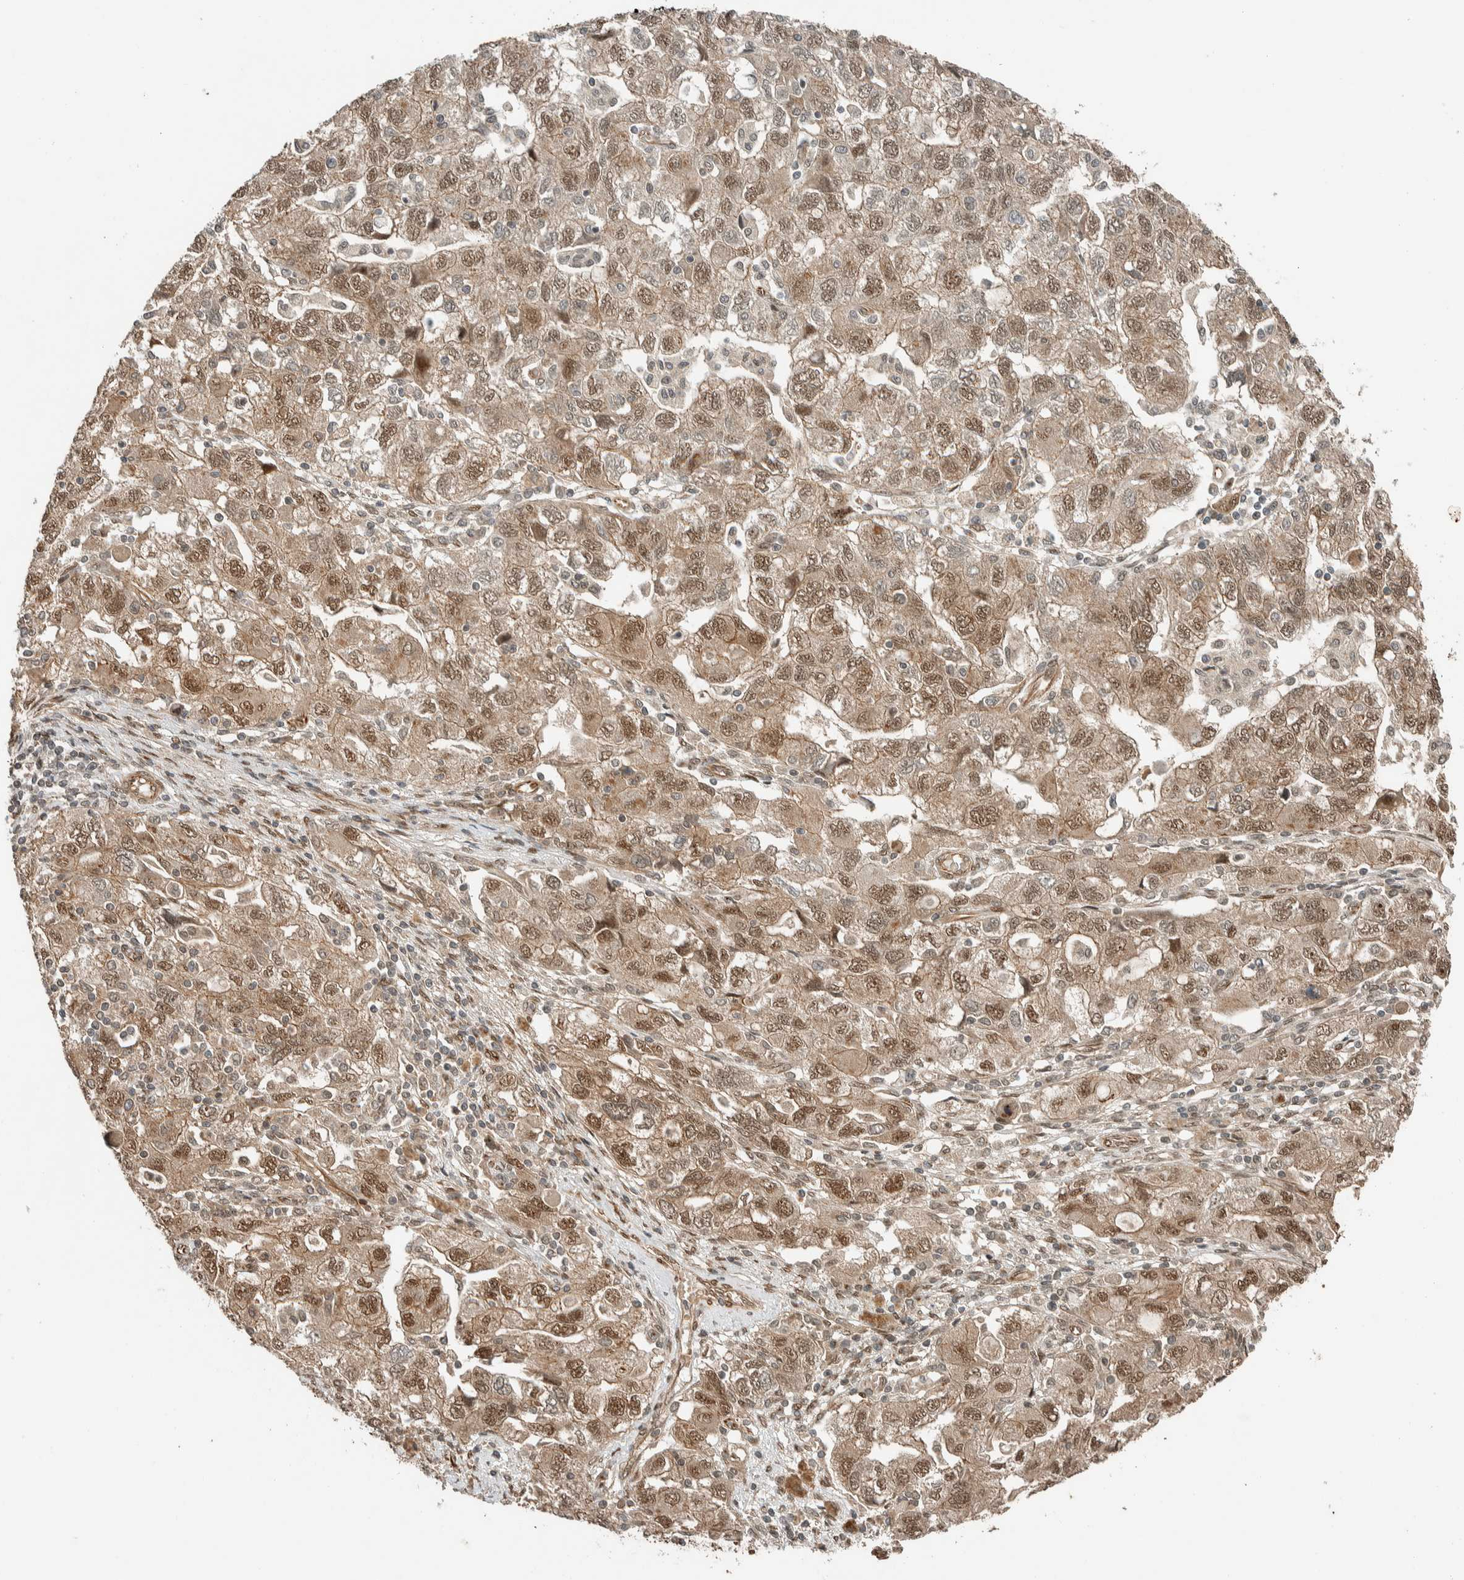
{"staining": {"intensity": "moderate", "quantity": ">75%", "location": "nuclear"}, "tissue": "ovarian cancer", "cell_type": "Tumor cells", "image_type": "cancer", "snomed": [{"axis": "morphology", "description": "Carcinoma, NOS"}, {"axis": "morphology", "description": "Cystadenocarcinoma, serous, NOS"}, {"axis": "topography", "description": "Ovary"}], "caption": "Ovarian cancer stained with IHC exhibits moderate nuclear expression in approximately >75% of tumor cells. (DAB (3,3'-diaminobenzidine) = brown stain, brightfield microscopy at high magnification).", "gene": "STXBP4", "patient": {"sex": "female", "age": 69}}